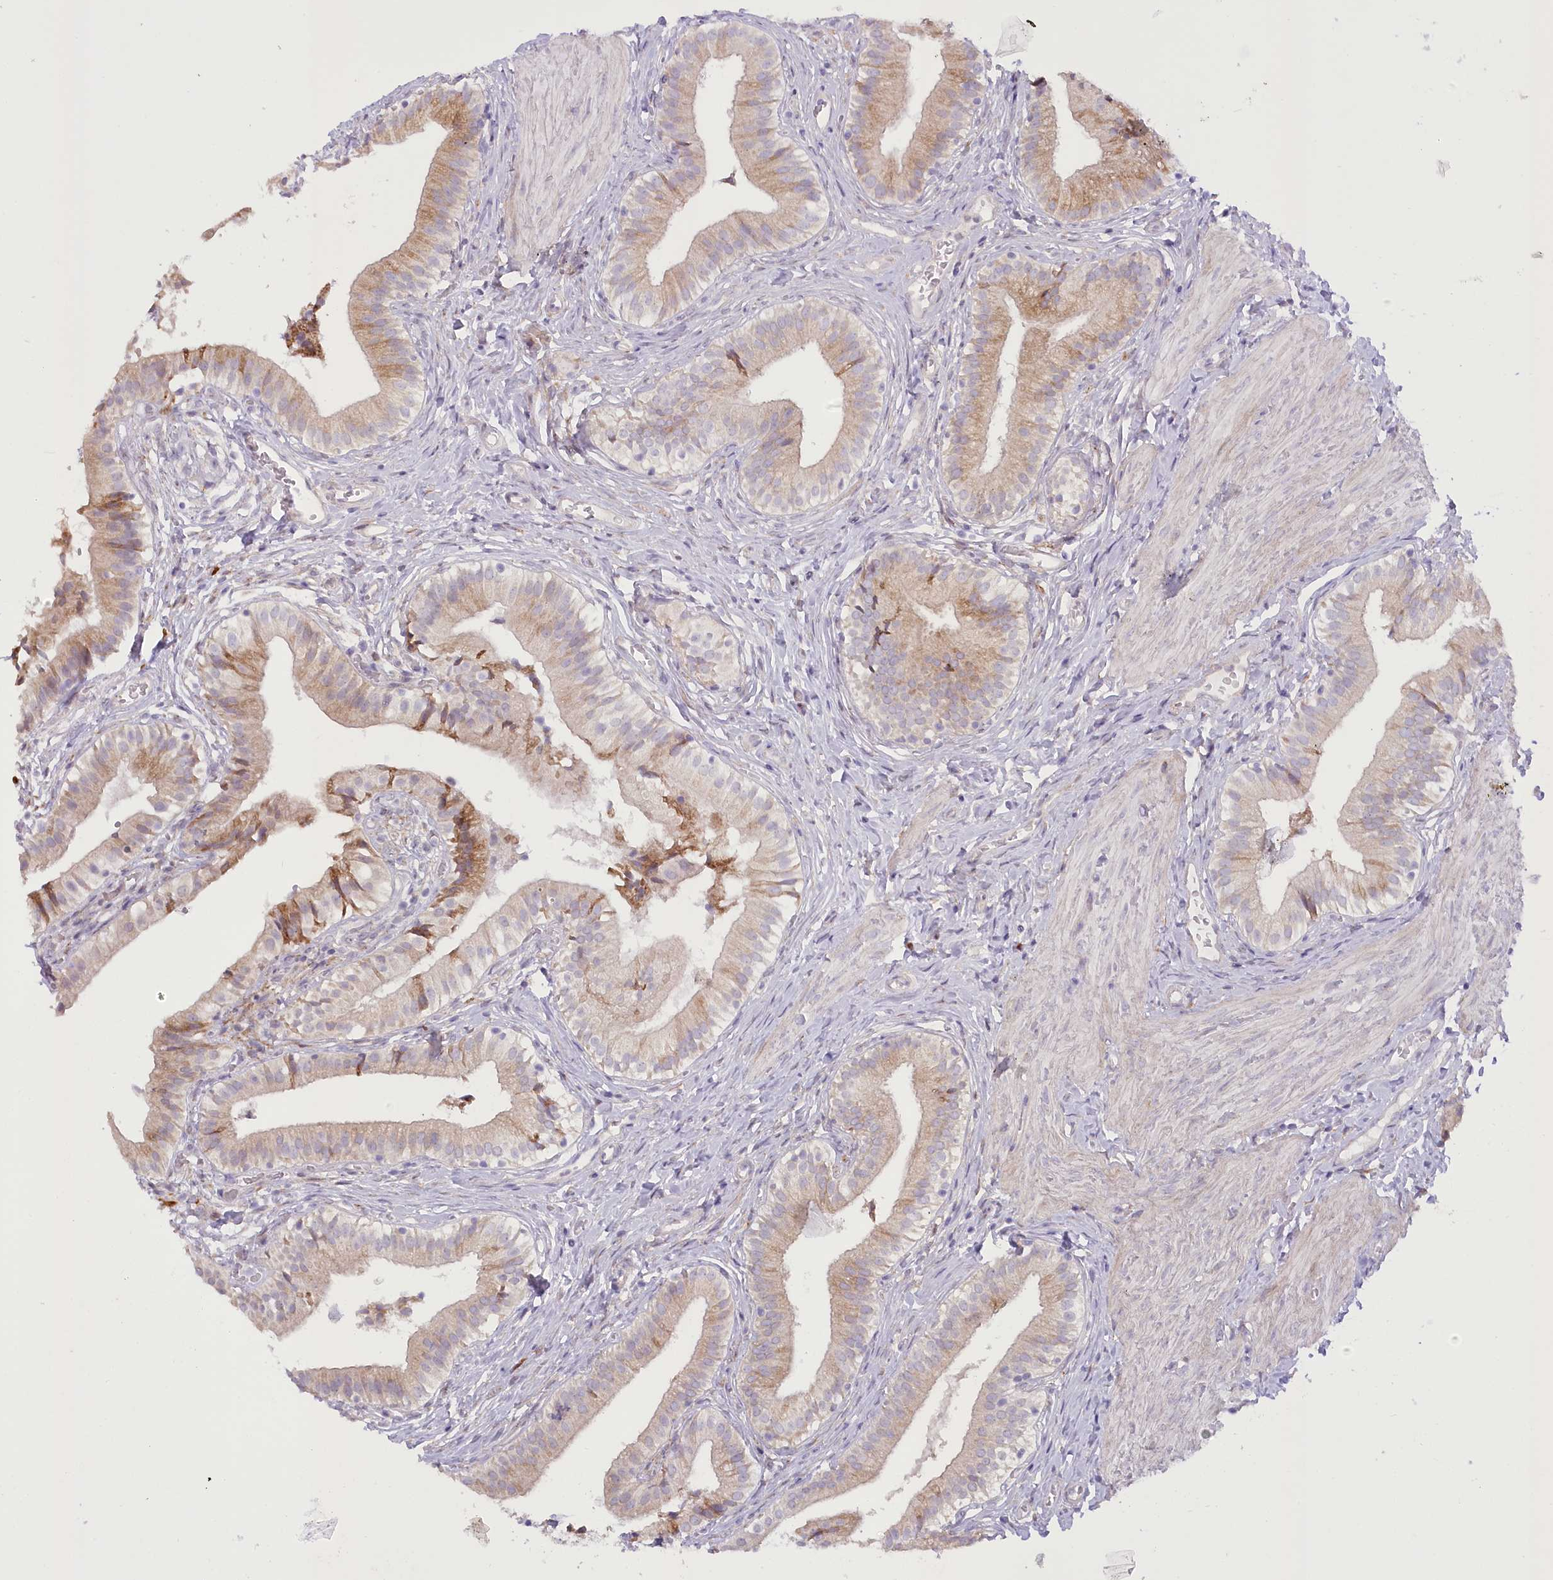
{"staining": {"intensity": "moderate", "quantity": "<25%", "location": "cytoplasmic/membranous"}, "tissue": "gallbladder", "cell_type": "Glandular cells", "image_type": "normal", "snomed": [{"axis": "morphology", "description": "Normal tissue, NOS"}, {"axis": "topography", "description": "Gallbladder"}], "caption": "High-power microscopy captured an immunohistochemistry image of normal gallbladder, revealing moderate cytoplasmic/membranous staining in about <25% of glandular cells.", "gene": "NCKAP5", "patient": {"sex": "female", "age": 47}}